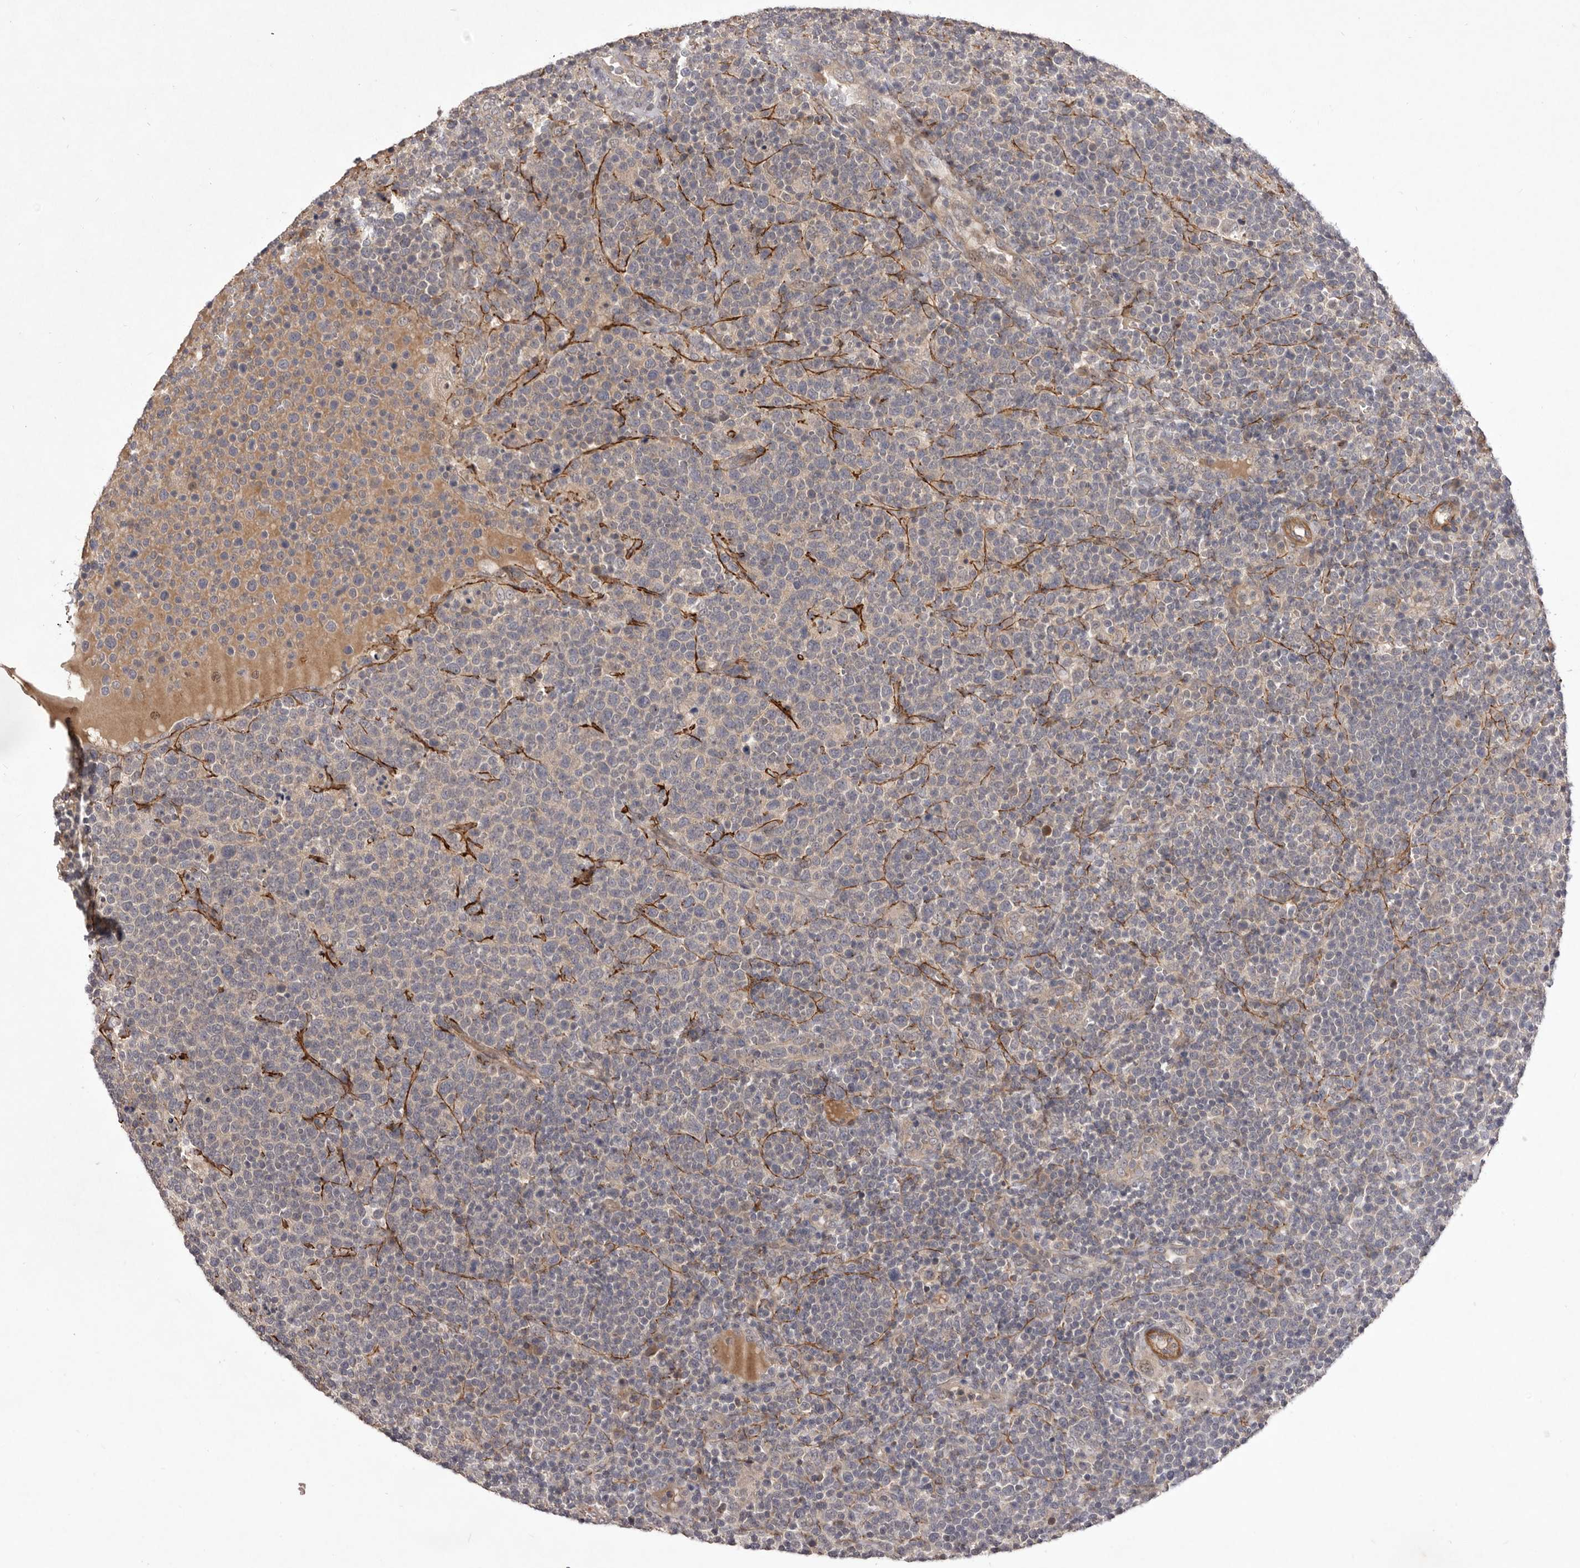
{"staining": {"intensity": "negative", "quantity": "none", "location": "none"}, "tissue": "lymphoma", "cell_type": "Tumor cells", "image_type": "cancer", "snomed": [{"axis": "morphology", "description": "Malignant lymphoma, non-Hodgkin's type, High grade"}, {"axis": "topography", "description": "Lymph node"}], "caption": "High power microscopy photomicrograph of an immunohistochemistry (IHC) image of malignant lymphoma, non-Hodgkin's type (high-grade), revealing no significant staining in tumor cells. (DAB (3,3'-diaminobenzidine) IHC visualized using brightfield microscopy, high magnification).", "gene": "HBS1L", "patient": {"sex": "male", "age": 61}}